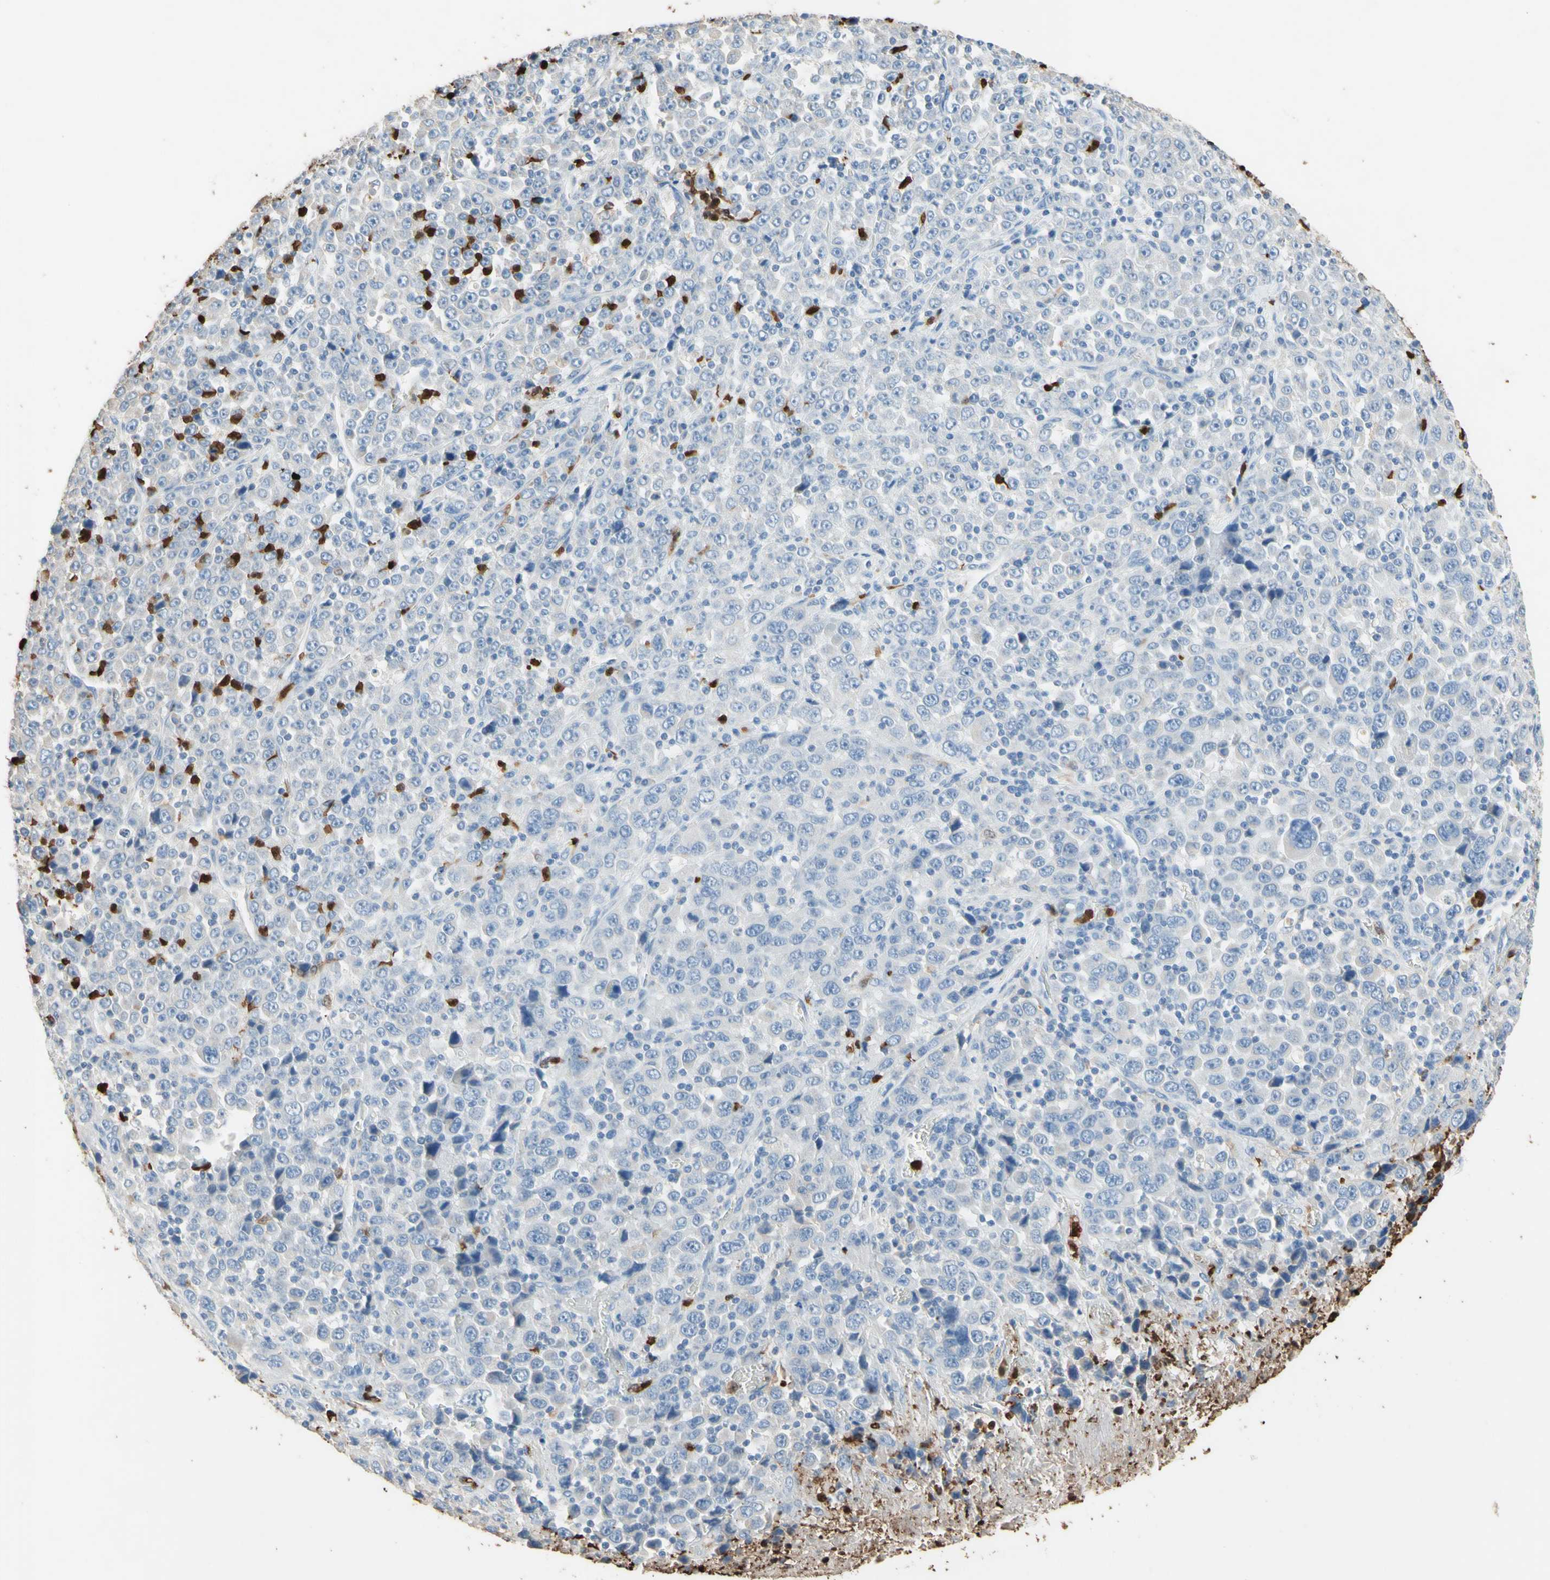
{"staining": {"intensity": "negative", "quantity": "none", "location": "none"}, "tissue": "stomach cancer", "cell_type": "Tumor cells", "image_type": "cancer", "snomed": [{"axis": "morphology", "description": "Normal tissue, NOS"}, {"axis": "morphology", "description": "Adenocarcinoma, NOS"}, {"axis": "topography", "description": "Stomach, upper"}, {"axis": "topography", "description": "Stomach"}], "caption": "Immunohistochemical staining of stomach adenocarcinoma demonstrates no significant positivity in tumor cells.", "gene": "NFKBIZ", "patient": {"sex": "male", "age": 59}}